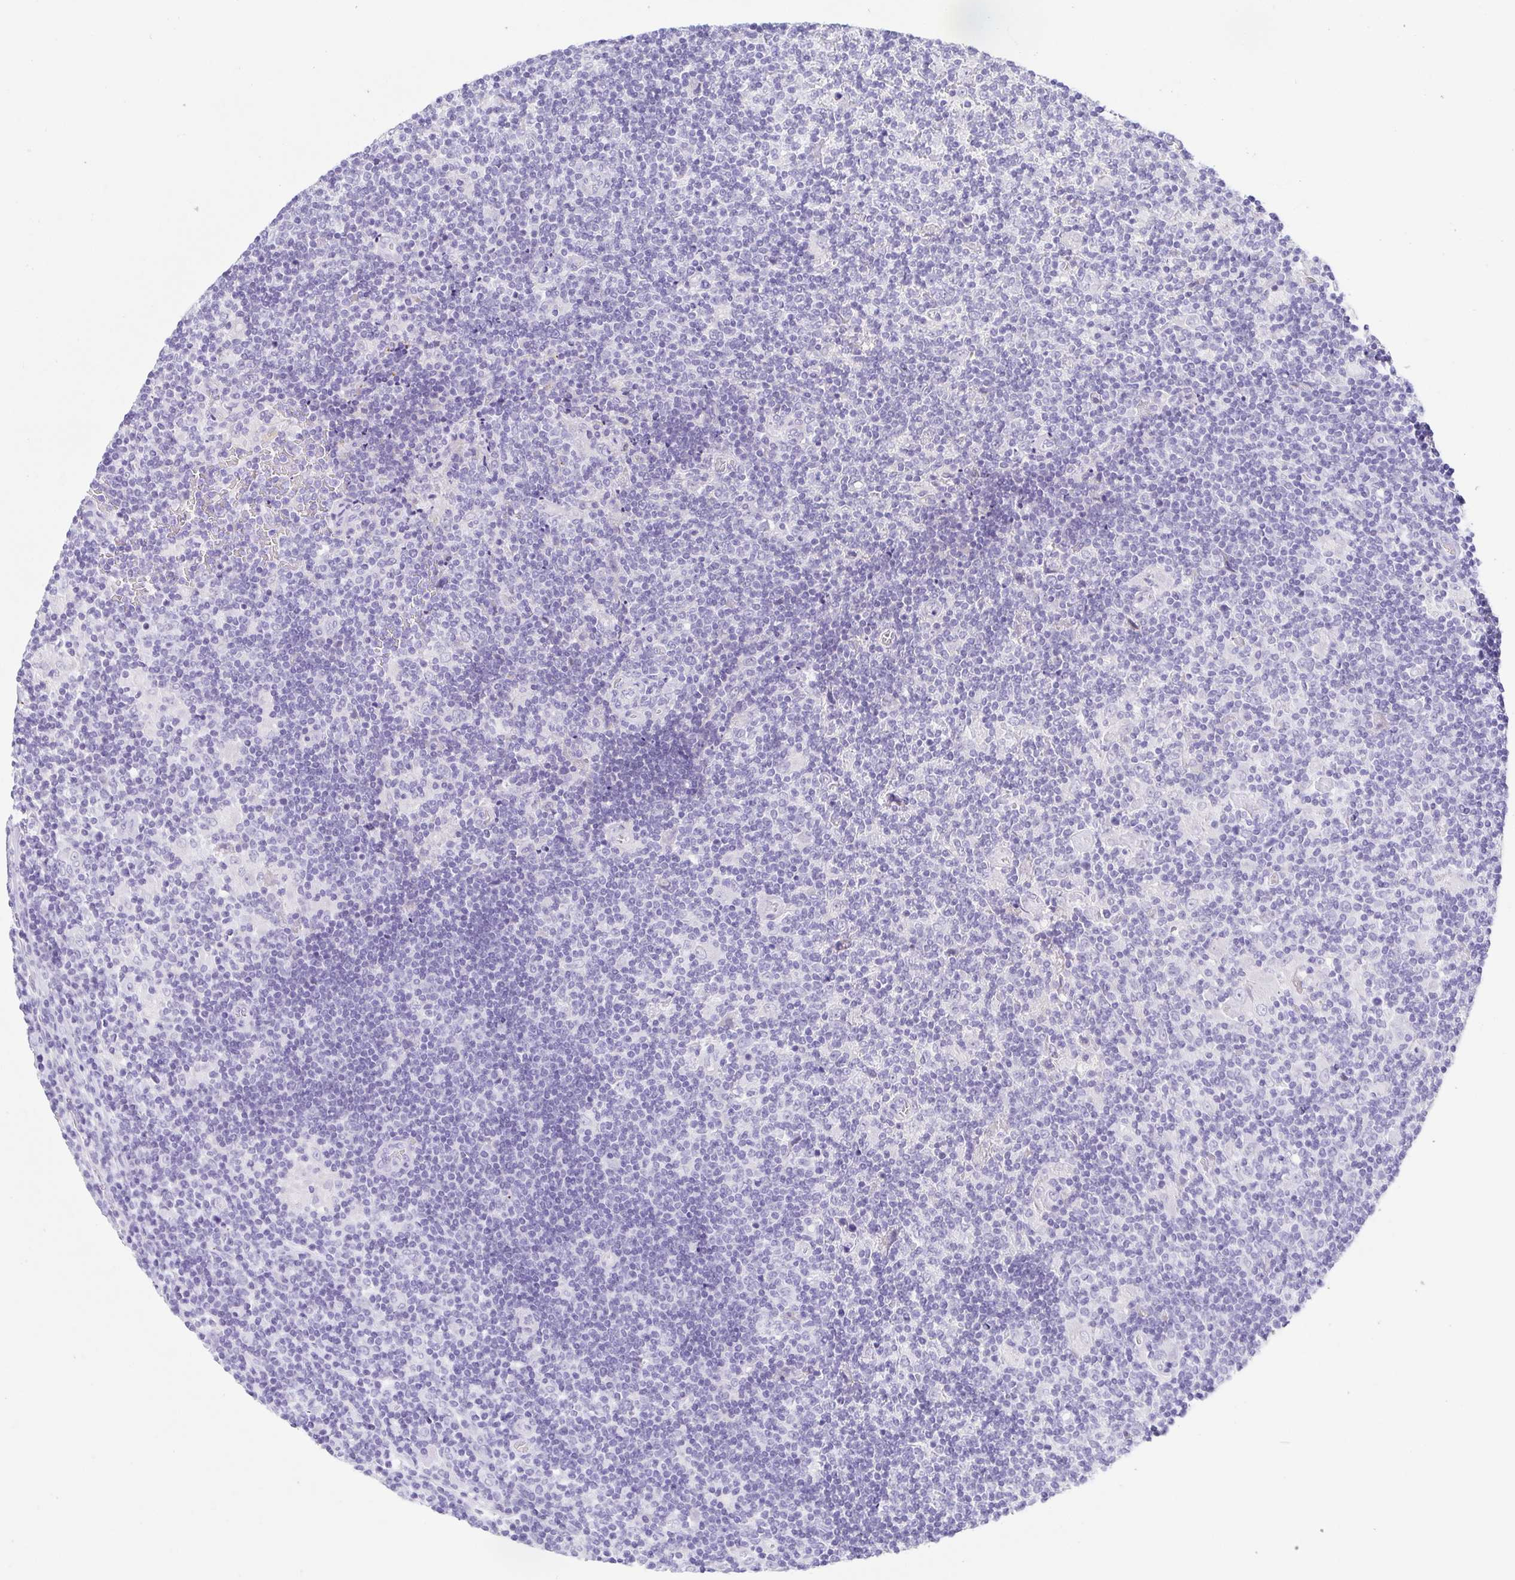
{"staining": {"intensity": "negative", "quantity": "none", "location": "none"}, "tissue": "lymphoma", "cell_type": "Tumor cells", "image_type": "cancer", "snomed": [{"axis": "morphology", "description": "Hodgkin's disease, NOS"}, {"axis": "topography", "description": "Lymph node"}], "caption": "Immunohistochemistry (IHC) image of lymphoma stained for a protein (brown), which exhibits no positivity in tumor cells.", "gene": "HAPLN2", "patient": {"sex": "male", "age": 40}}